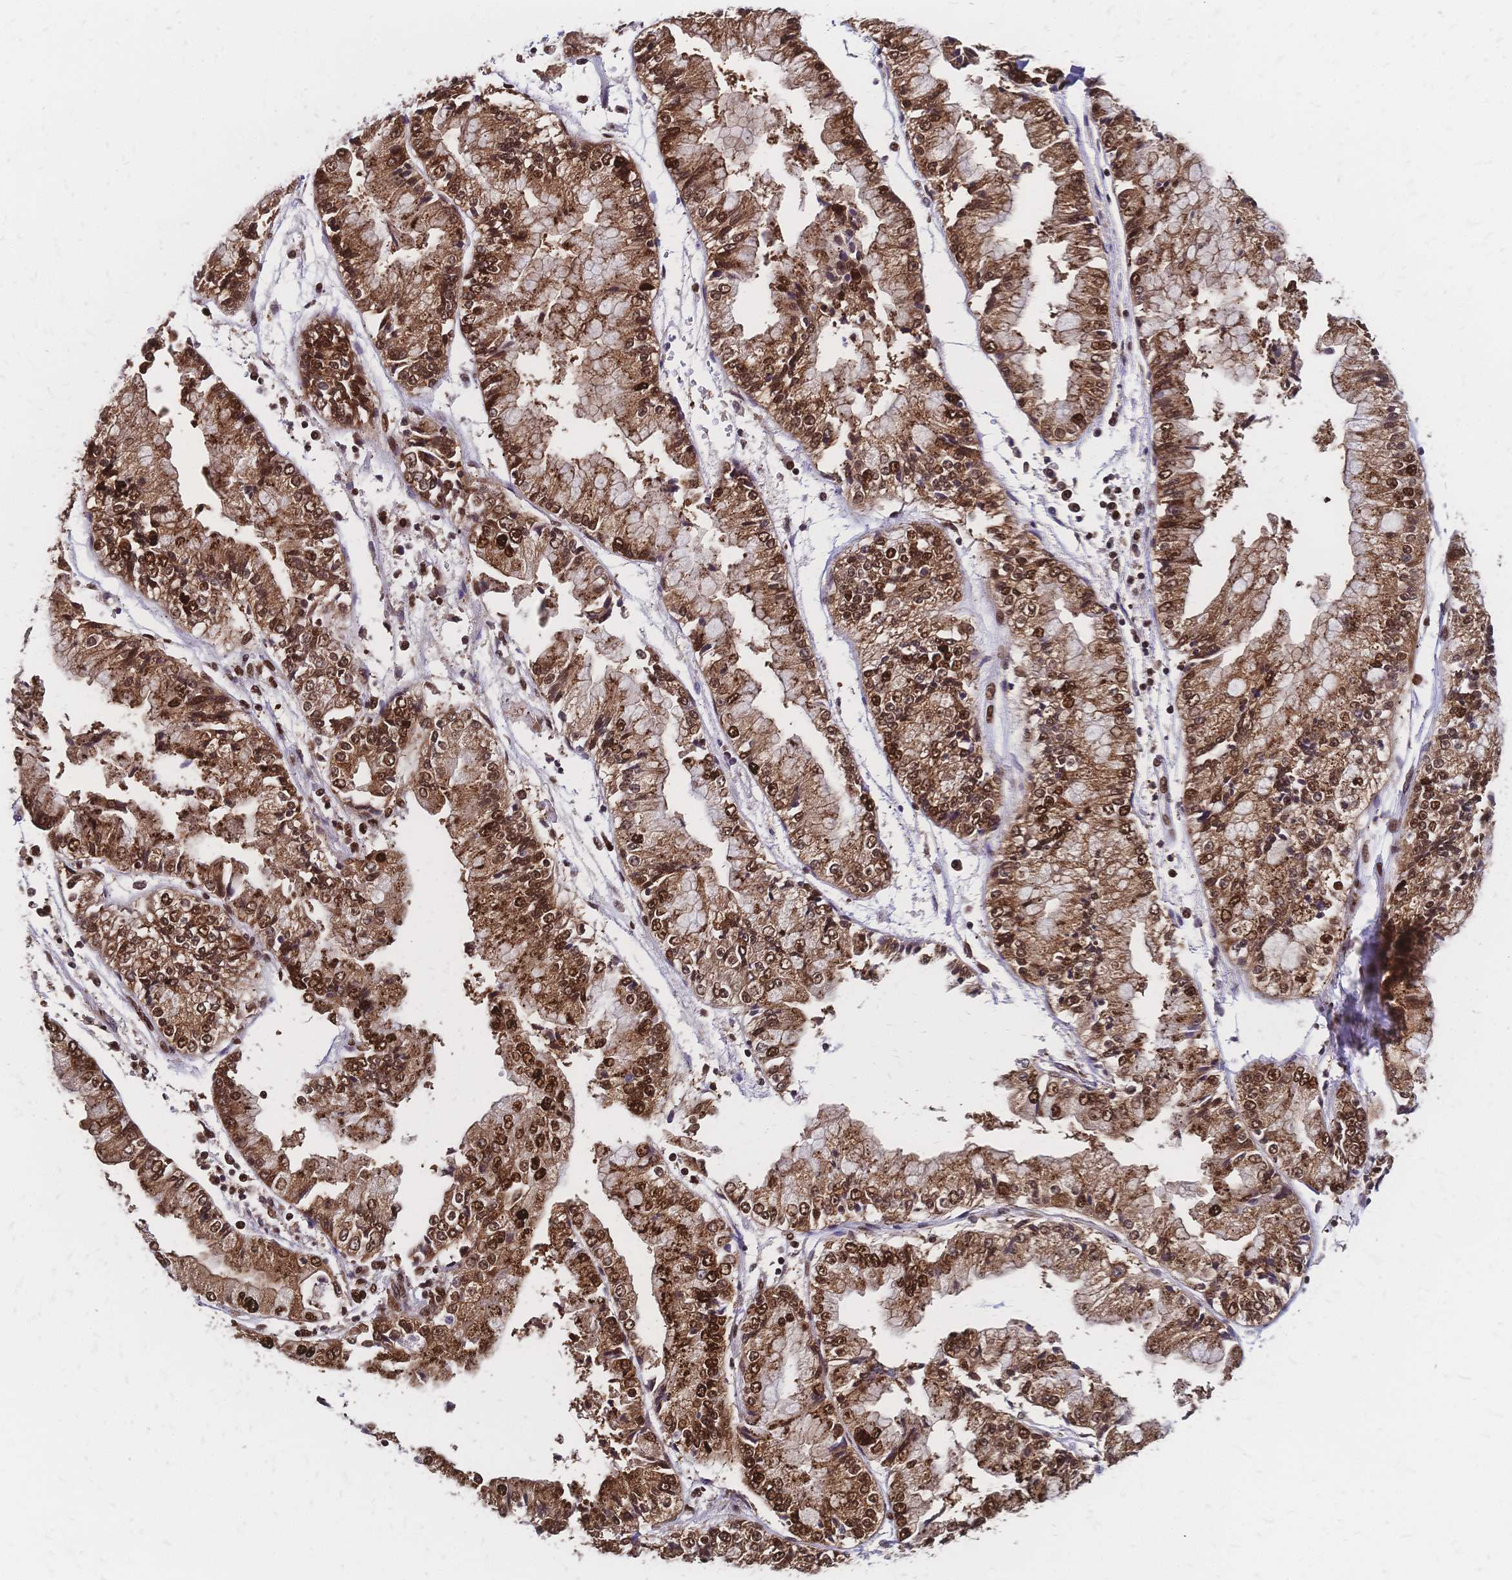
{"staining": {"intensity": "strong", "quantity": ">75%", "location": "cytoplasmic/membranous,nuclear"}, "tissue": "stomach cancer", "cell_type": "Tumor cells", "image_type": "cancer", "snomed": [{"axis": "morphology", "description": "Adenocarcinoma, NOS"}, {"axis": "topography", "description": "Stomach, upper"}], "caption": "Tumor cells exhibit strong cytoplasmic/membranous and nuclear expression in approximately >75% of cells in adenocarcinoma (stomach).", "gene": "HDGF", "patient": {"sex": "female", "age": 74}}